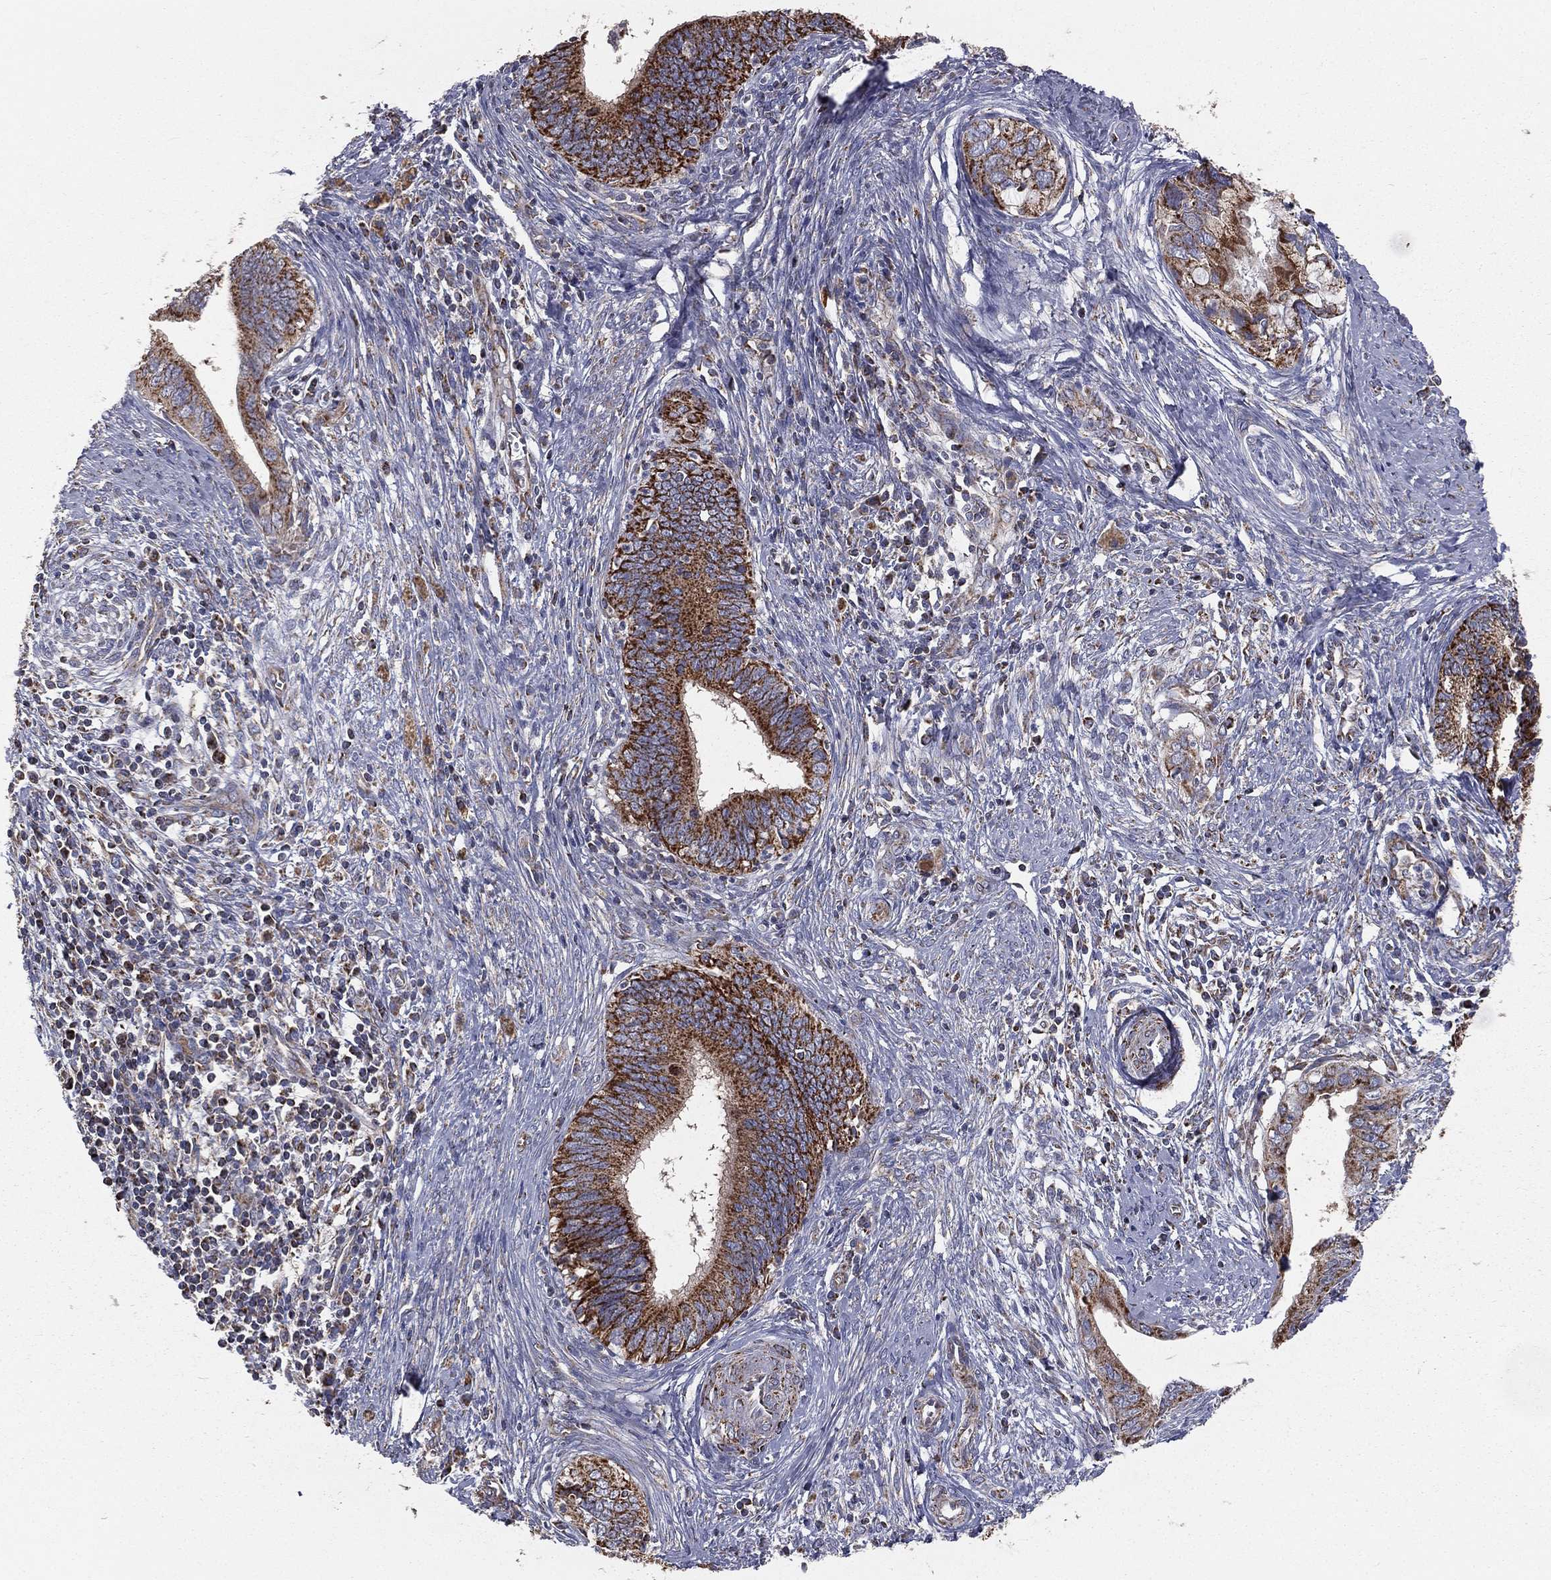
{"staining": {"intensity": "strong", "quantity": ">75%", "location": "cytoplasmic/membranous"}, "tissue": "cervical cancer", "cell_type": "Tumor cells", "image_type": "cancer", "snomed": [{"axis": "morphology", "description": "Adenocarcinoma, NOS"}, {"axis": "topography", "description": "Cervix"}], "caption": "Immunohistochemistry (IHC) image of neoplastic tissue: human cervical adenocarcinoma stained using IHC exhibits high levels of strong protein expression localized specifically in the cytoplasmic/membranous of tumor cells, appearing as a cytoplasmic/membranous brown color.", "gene": "HADH", "patient": {"sex": "female", "age": 42}}